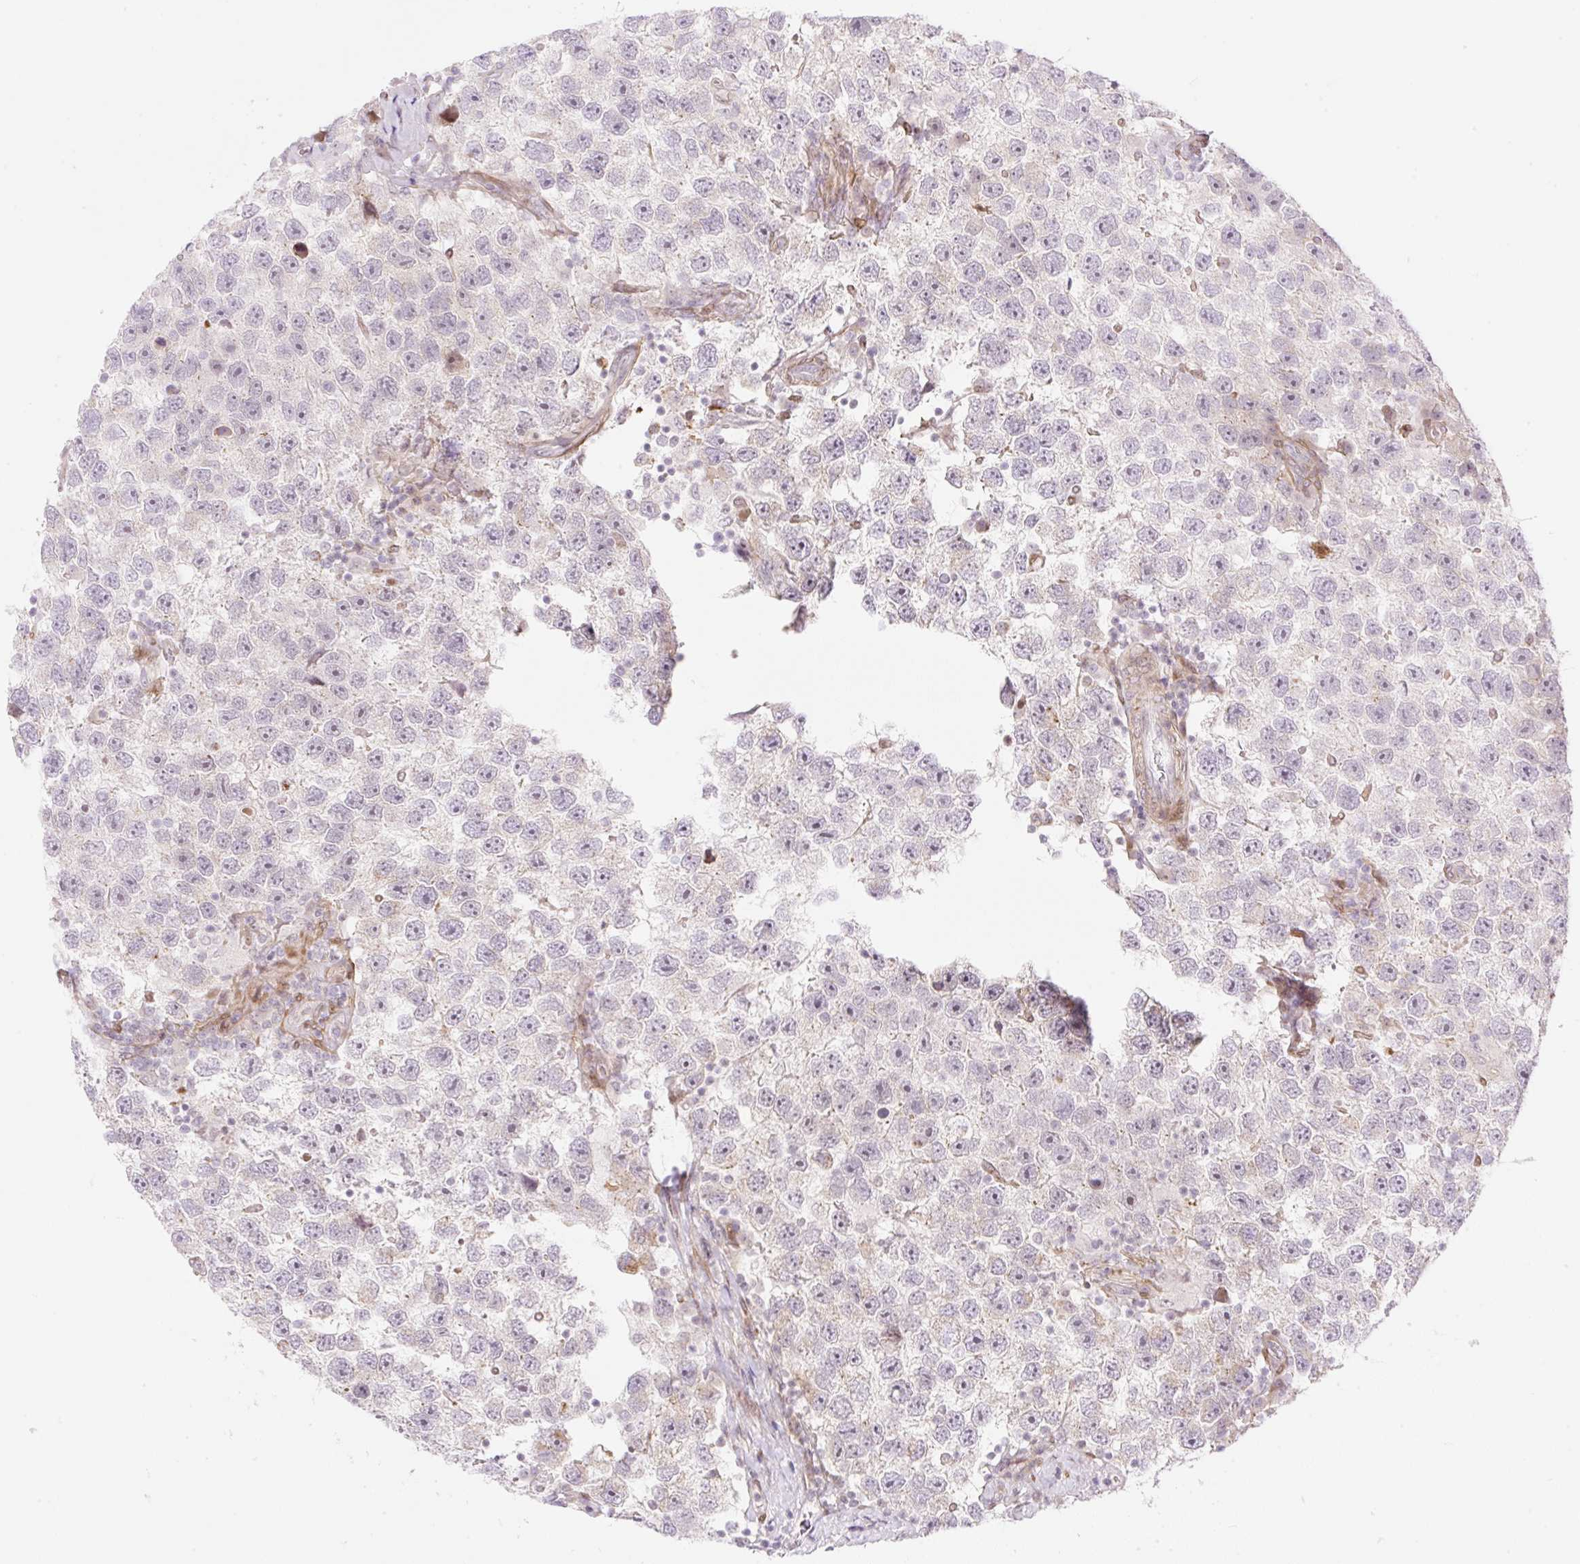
{"staining": {"intensity": "negative", "quantity": "none", "location": "none"}, "tissue": "testis cancer", "cell_type": "Tumor cells", "image_type": "cancer", "snomed": [{"axis": "morphology", "description": "Seminoma, NOS"}, {"axis": "topography", "description": "Testis"}], "caption": "Immunohistochemistry image of human testis seminoma stained for a protein (brown), which displays no positivity in tumor cells.", "gene": "ZFP41", "patient": {"sex": "male", "age": 26}}